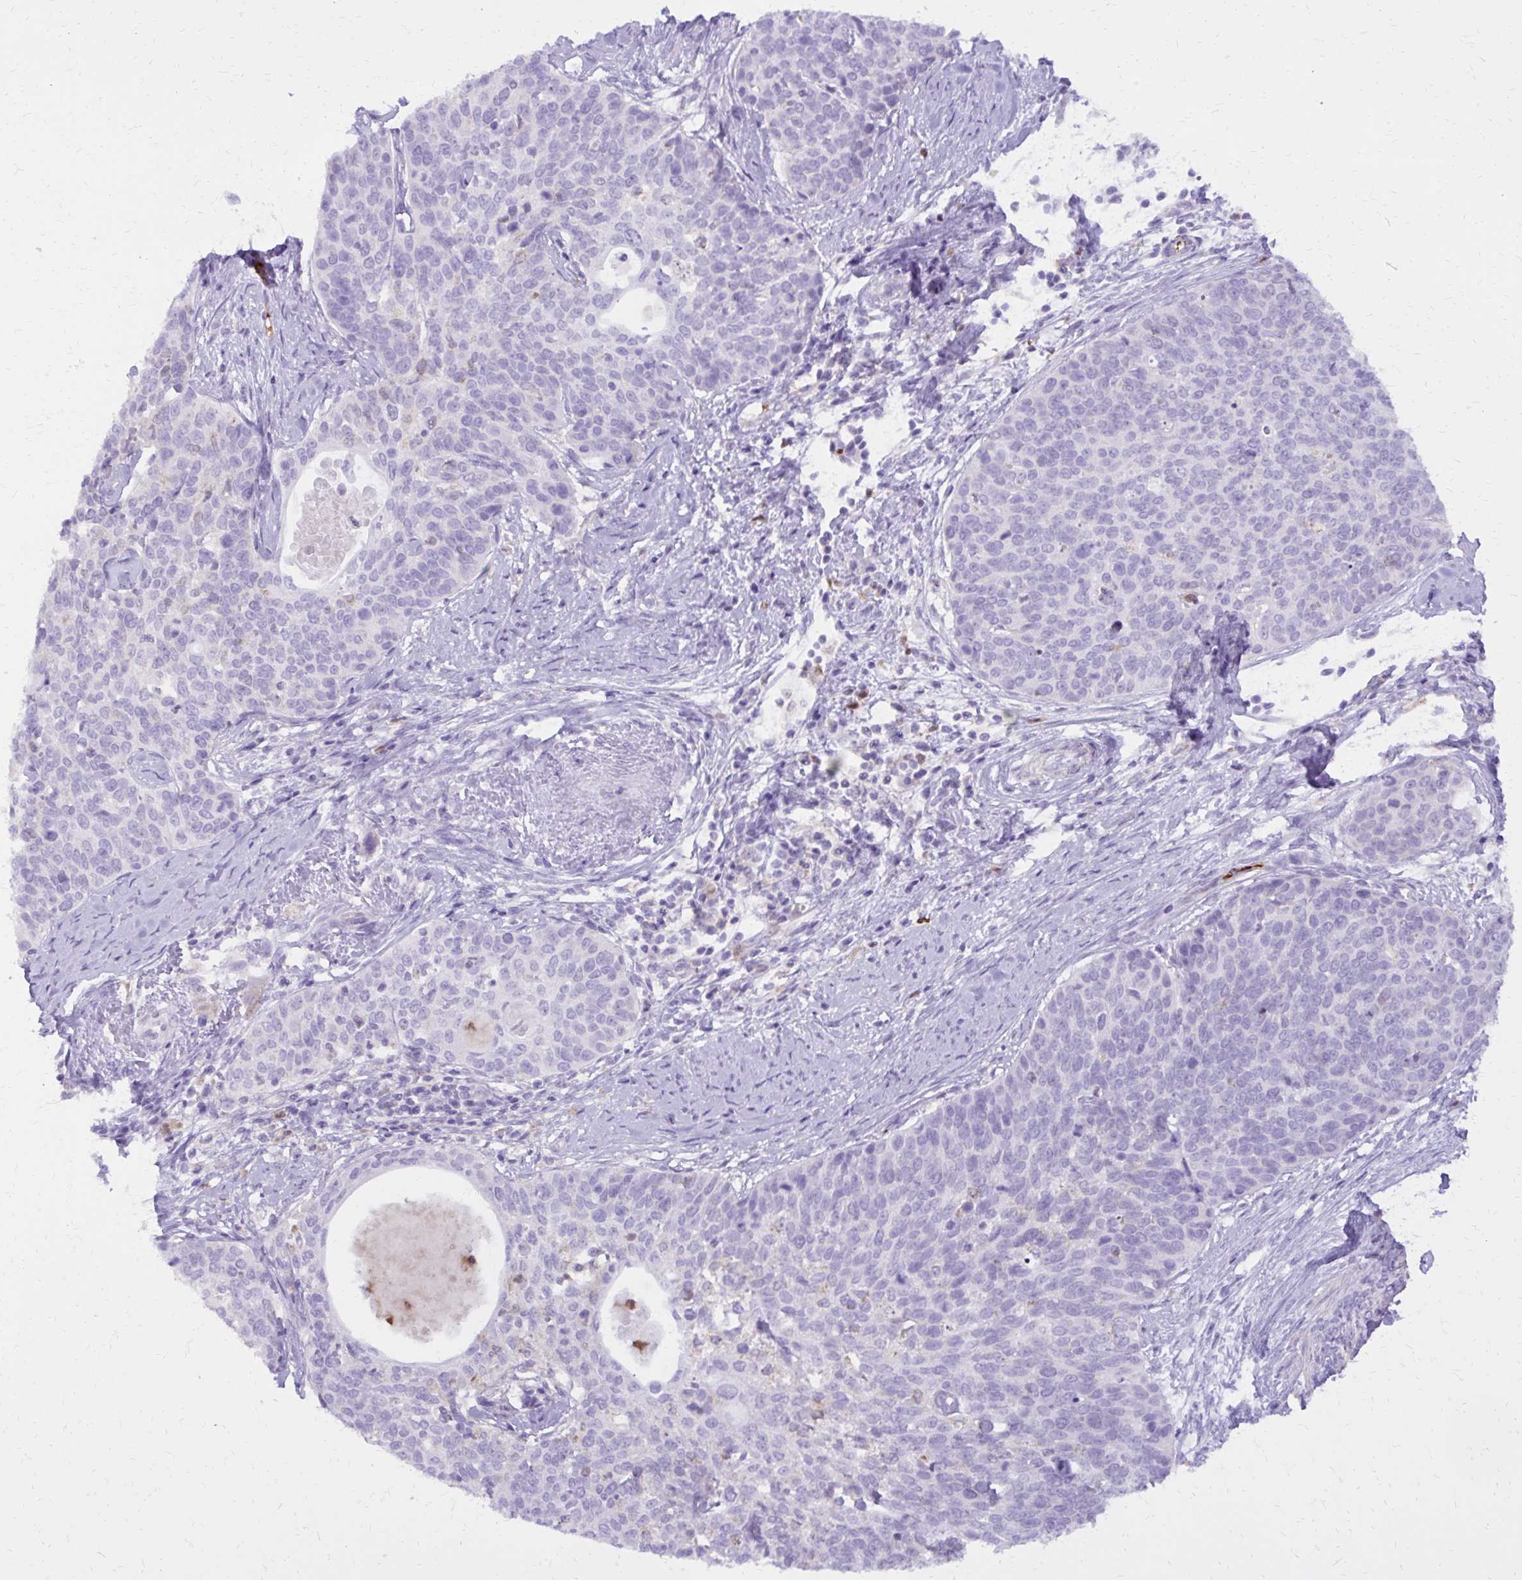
{"staining": {"intensity": "negative", "quantity": "none", "location": "none"}, "tissue": "cervical cancer", "cell_type": "Tumor cells", "image_type": "cancer", "snomed": [{"axis": "morphology", "description": "Squamous cell carcinoma, NOS"}, {"axis": "topography", "description": "Cervix"}], "caption": "The image reveals no staining of tumor cells in squamous cell carcinoma (cervical).", "gene": "CAT", "patient": {"sex": "female", "age": 69}}